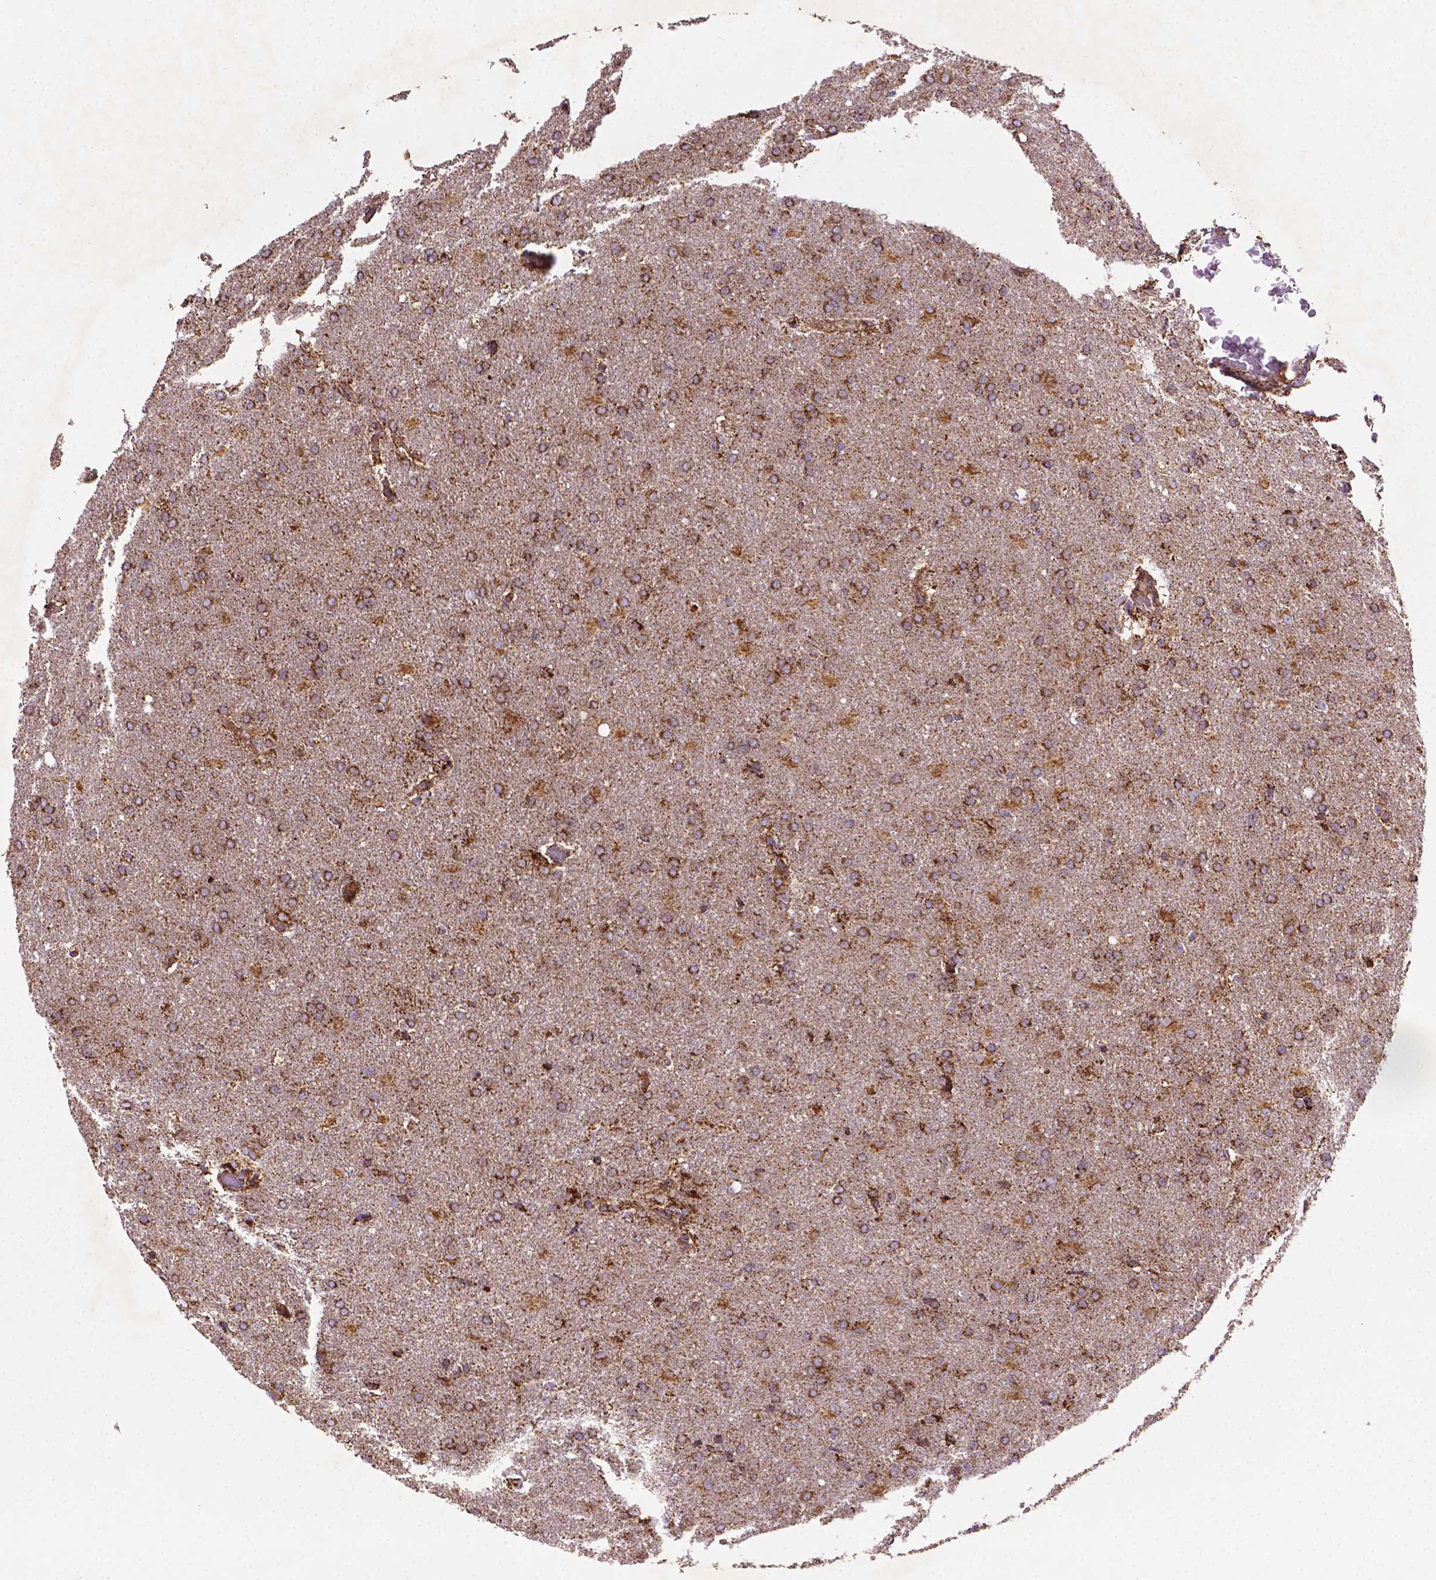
{"staining": {"intensity": "strong", "quantity": ">75%", "location": "cytoplasmic/membranous"}, "tissue": "glioma", "cell_type": "Tumor cells", "image_type": "cancer", "snomed": [{"axis": "morphology", "description": "Glioma, malignant, High grade"}, {"axis": "topography", "description": "Brain"}], "caption": "A brown stain labels strong cytoplasmic/membranous positivity of a protein in human glioma tumor cells. Ihc stains the protein of interest in brown and the nuclei are stained blue.", "gene": "ILVBL", "patient": {"sex": "male", "age": 68}}